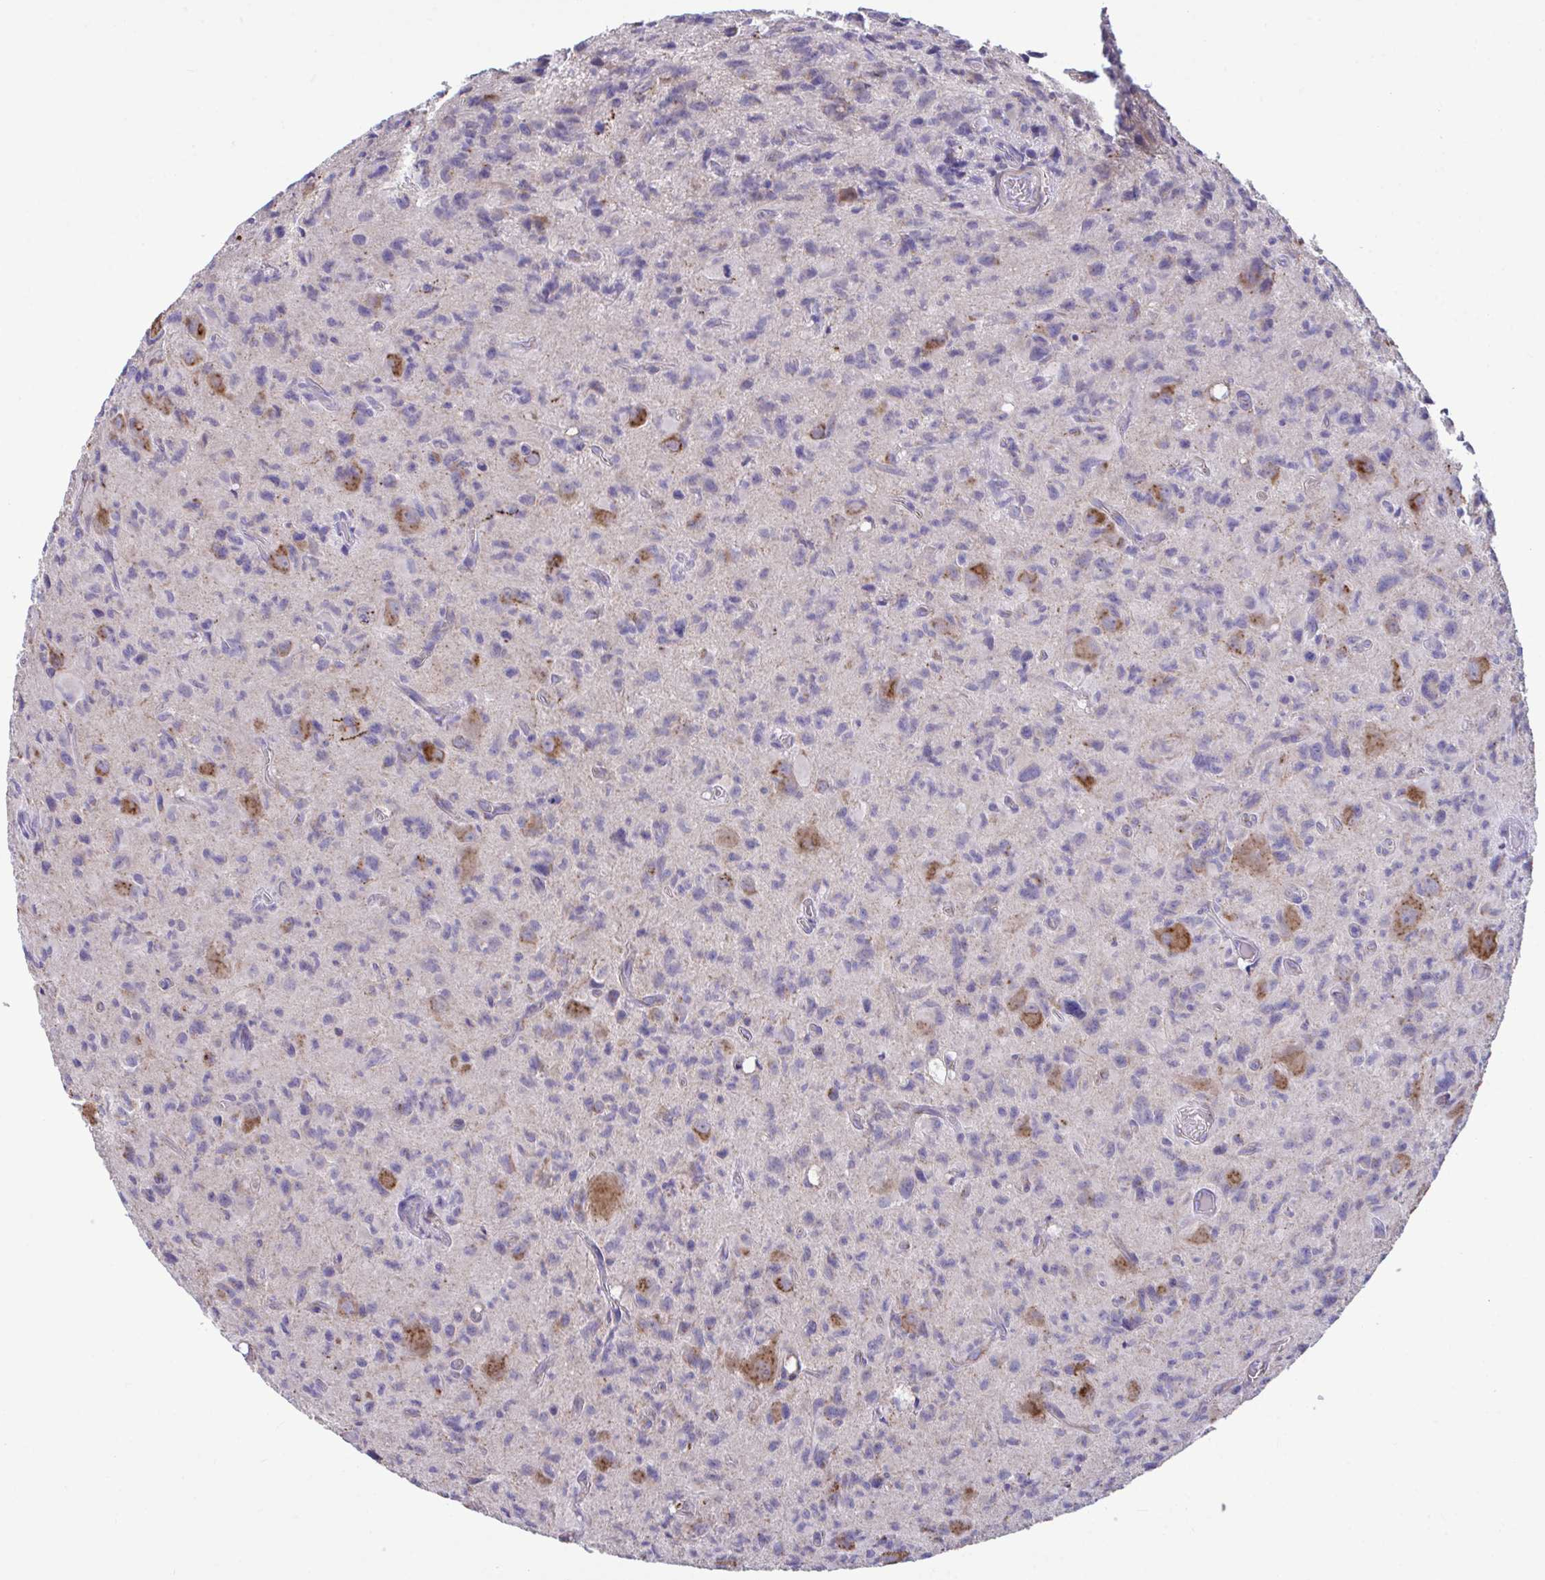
{"staining": {"intensity": "negative", "quantity": "none", "location": "none"}, "tissue": "glioma", "cell_type": "Tumor cells", "image_type": "cancer", "snomed": [{"axis": "morphology", "description": "Glioma, malignant, High grade"}, {"axis": "topography", "description": "Brain"}], "caption": "The micrograph displays no significant staining in tumor cells of malignant glioma (high-grade). The staining was performed using DAB to visualize the protein expression in brown, while the nuclei were stained in blue with hematoxylin (Magnification: 20x).", "gene": "SARS2", "patient": {"sex": "male", "age": 76}}